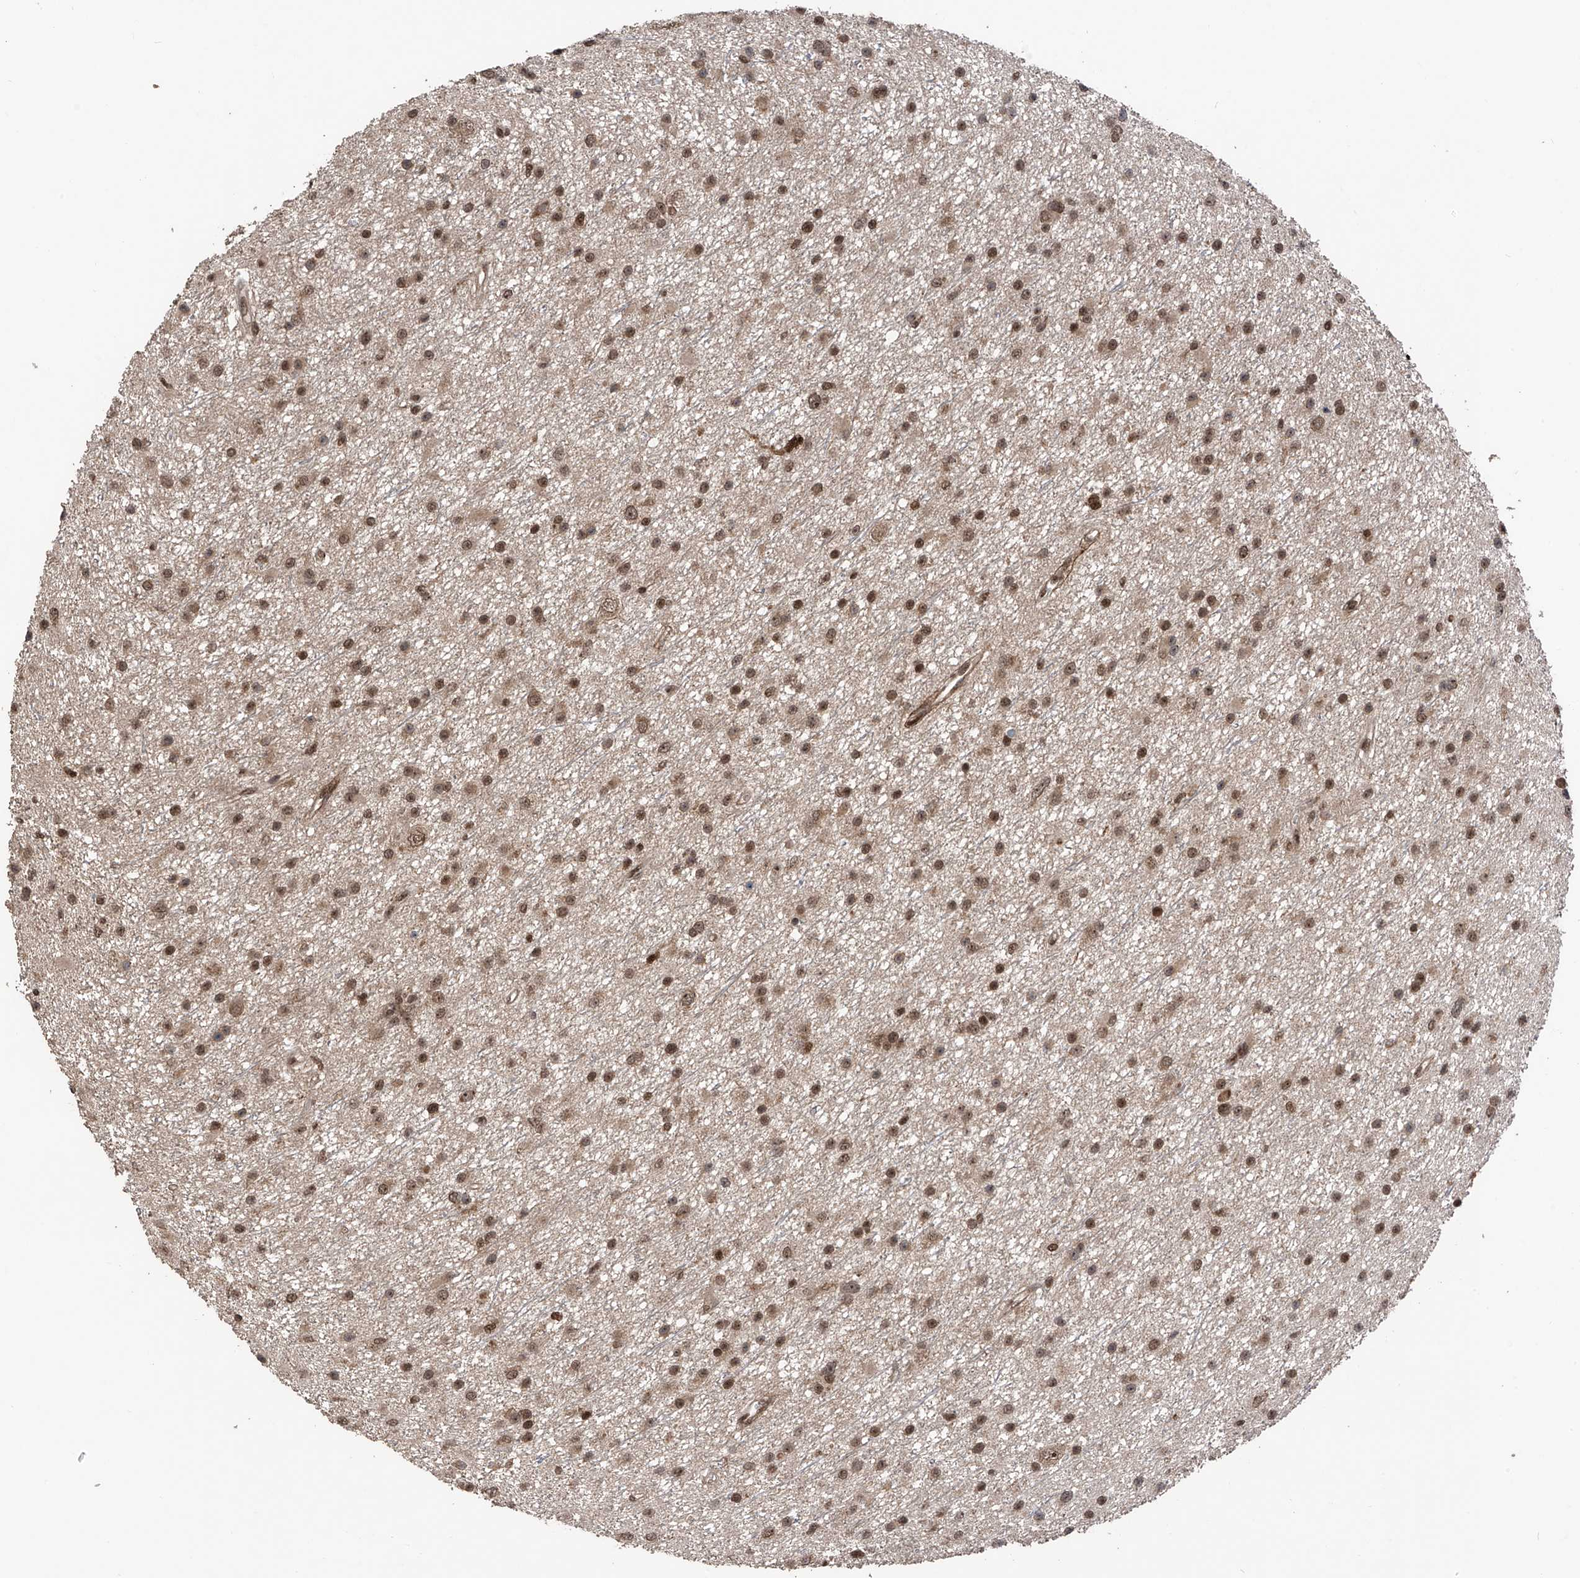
{"staining": {"intensity": "moderate", "quantity": ">75%", "location": "nuclear"}, "tissue": "glioma", "cell_type": "Tumor cells", "image_type": "cancer", "snomed": [{"axis": "morphology", "description": "Glioma, malignant, Low grade"}, {"axis": "topography", "description": "Cerebral cortex"}], "caption": "Glioma stained with a protein marker displays moderate staining in tumor cells.", "gene": "DNAJC9", "patient": {"sex": "female", "age": 39}}